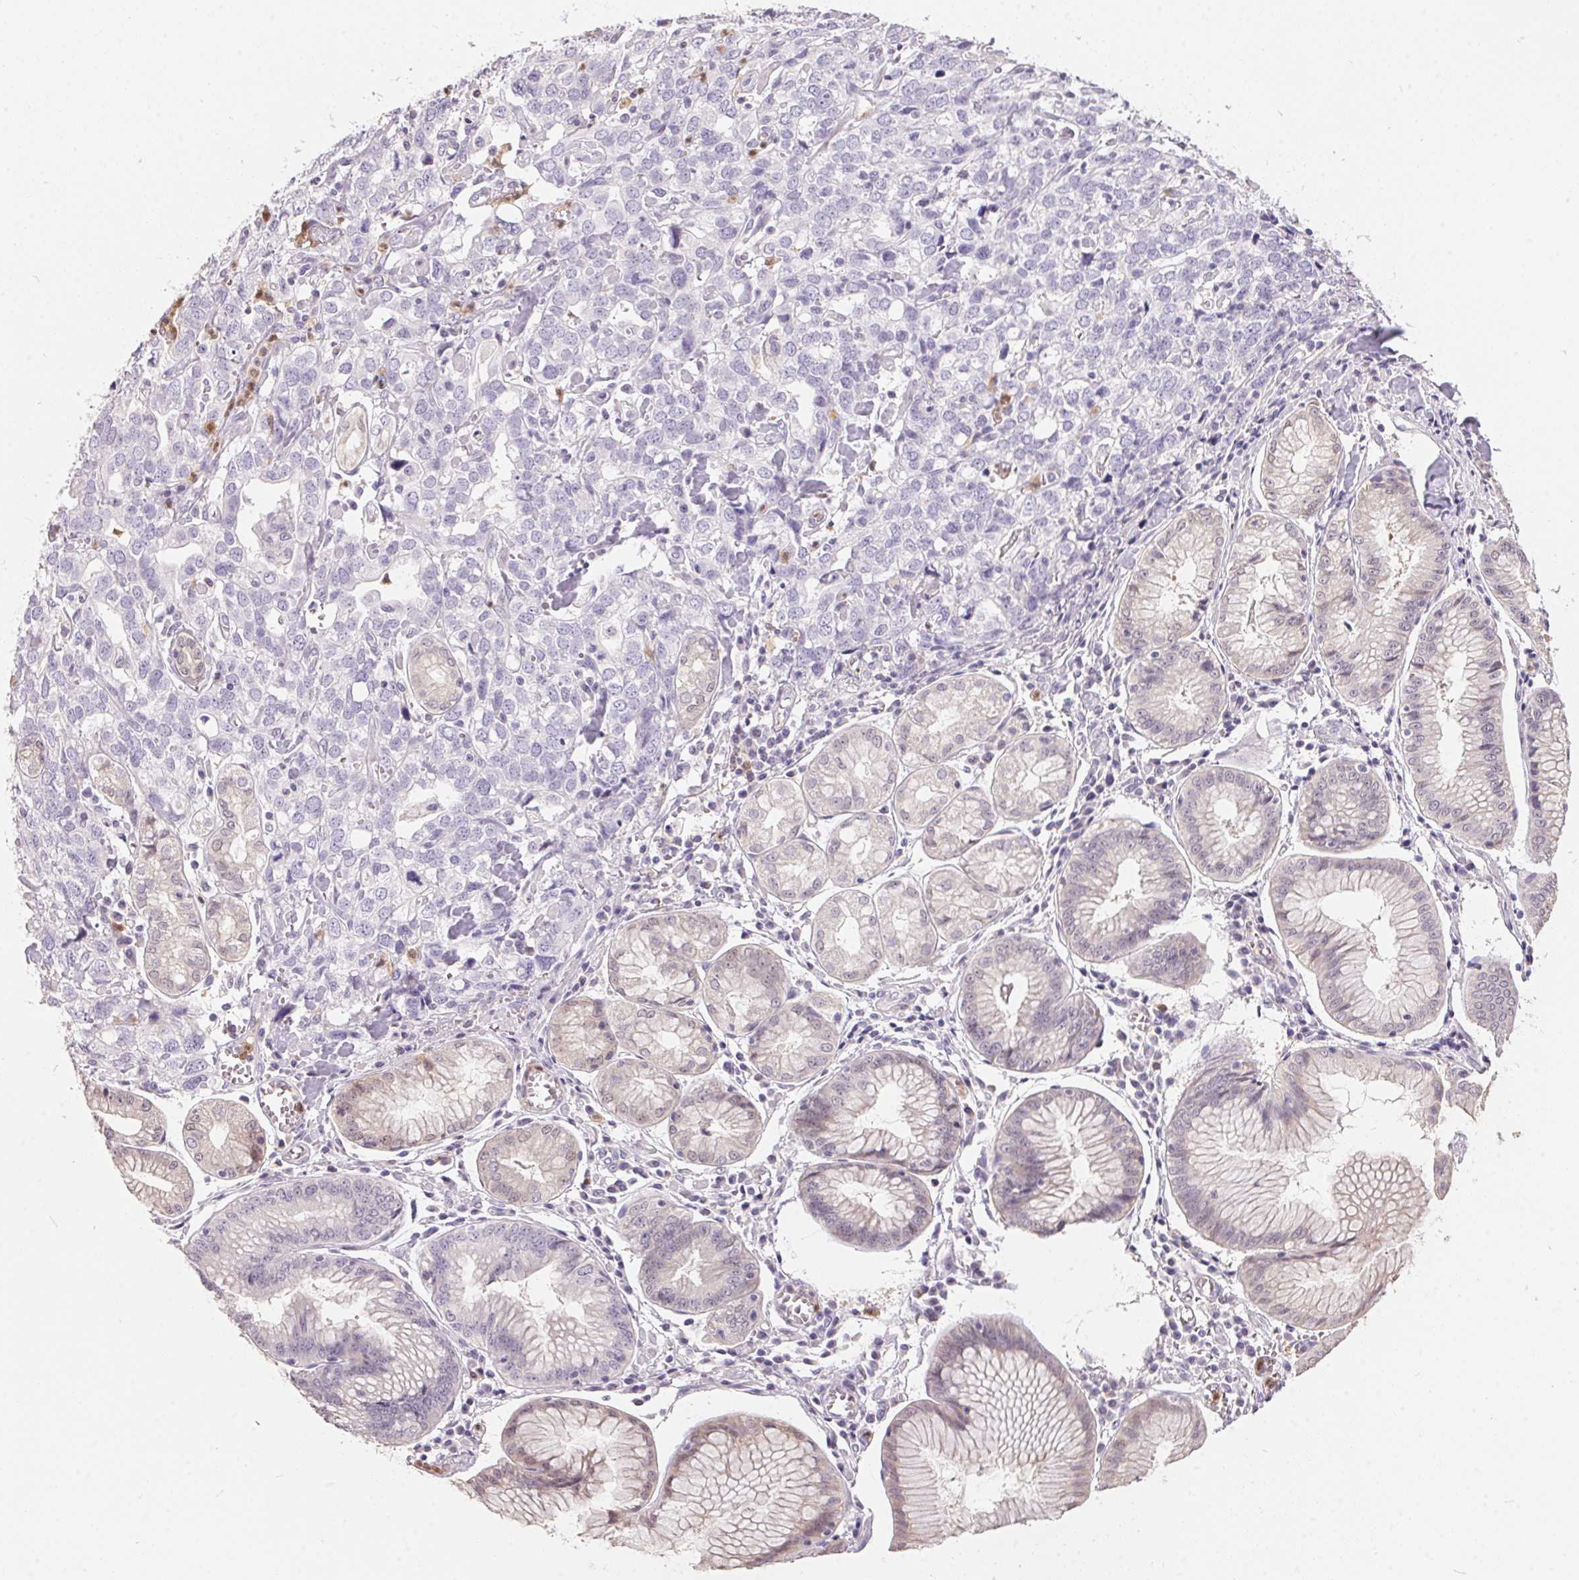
{"staining": {"intensity": "negative", "quantity": "none", "location": "none"}, "tissue": "stomach cancer", "cell_type": "Tumor cells", "image_type": "cancer", "snomed": [{"axis": "morphology", "description": "Adenocarcinoma, NOS"}, {"axis": "topography", "description": "Stomach, upper"}], "caption": "Human adenocarcinoma (stomach) stained for a protein using immunohistochemistry demonstrates no positivity in tumor cells.", "gene": "SERPINB1", "patient": {"sex": "male", "age": 81}}